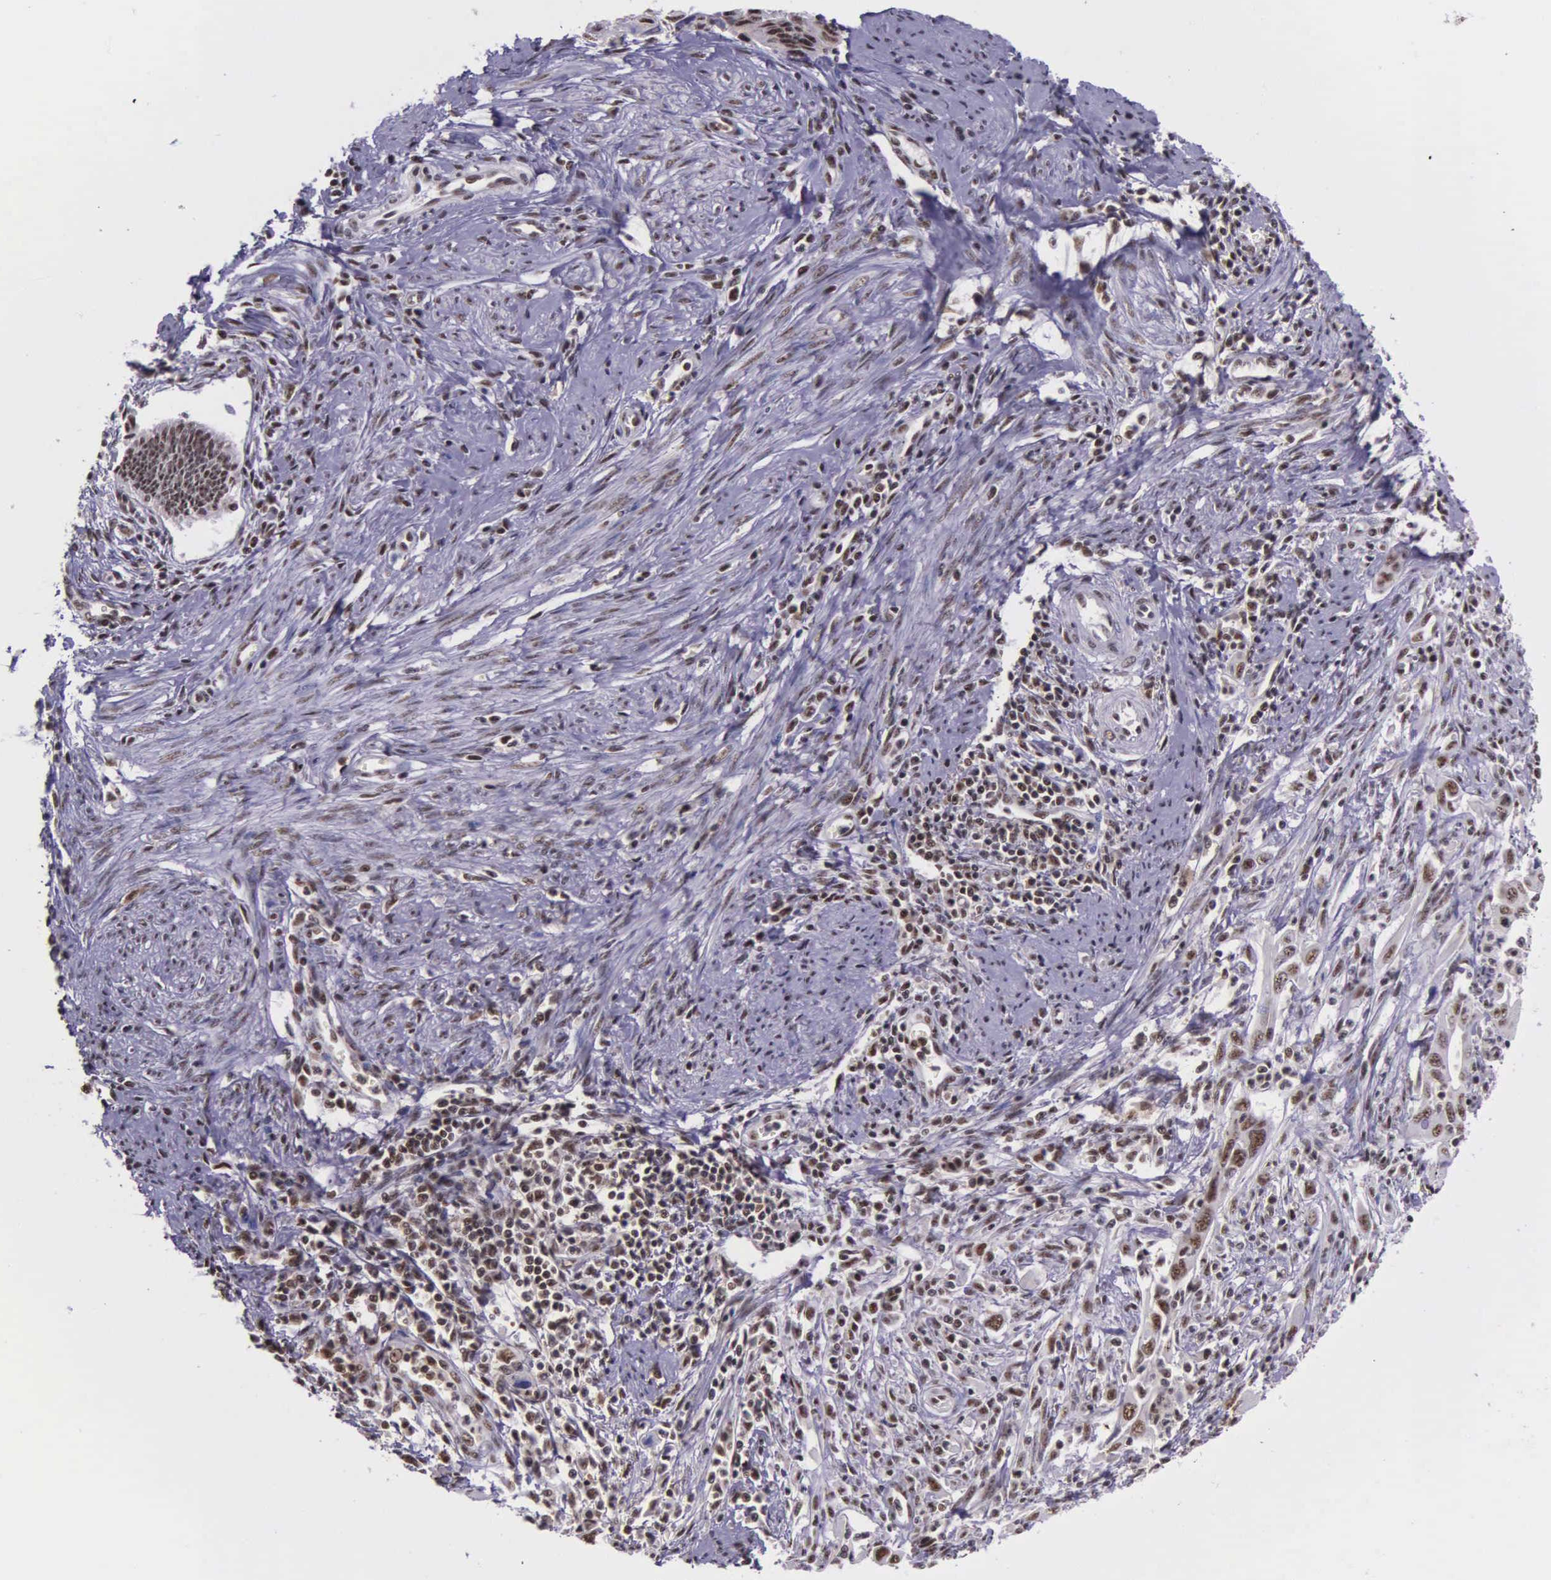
{"staining": {"intensity": "weak", "quantity": "<25%", "location": "nuclear"}, "tissue": "cervical cancer", "cell_type": "Tumor cells", "image_type": "cancer", "snomed": [{"axis": "morphology", "description": "Normal tissue, NOS"}, {"axis": "morphology", "description": "Adenocarcinoma, NOS"}, {"axis": "topography", "description": "Cervix"}], "caption": "A high-resolution photomicrograph shows IHC staining of cervical cancer (adenocarcinoma), which shows no significant staining in tumor cells. (DAB (3,3'-diaminobenzidine) IHC with hematoxylin counter stain).", "gene": "FAM47A", "patient": {"sex": "female", "age": 34}}